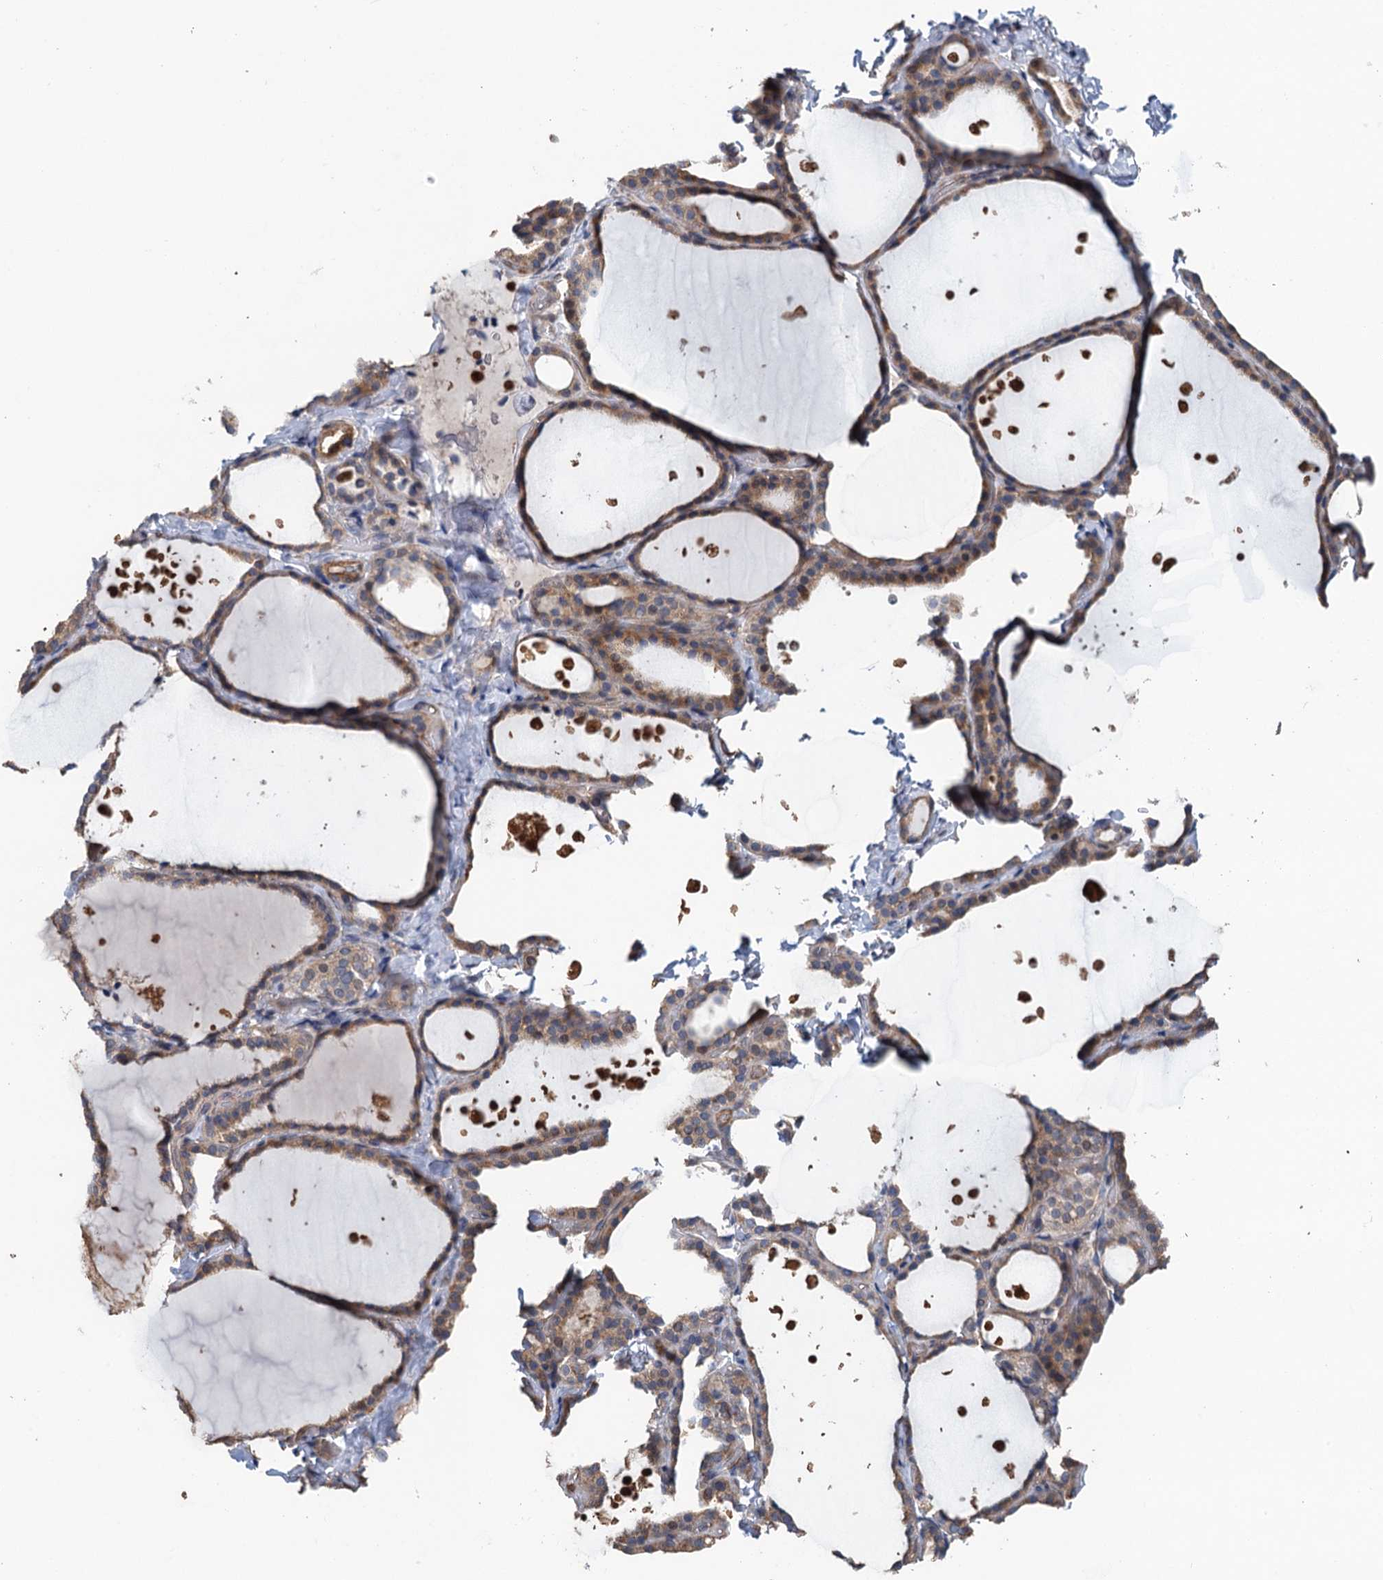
{"staining": {"intensity": "moderate", "quantity": ">75%", "location": "cytoplasmic/membranous"}, "tissue": "thyroid gland", "cell_type": "Glandular cells", "image_type": "normal", "snomed": [{"axis": "morphology", "description": "Normal tissue, NOS"}, {"axis": "topography", "description": "Thyroid gland"}], "caption": "IHC (DAB (3,3'-diaminobenzidine)) staining of benign thyroid gland displays moderate cytoplasmic/membranous protein staining in approximately >75% of glandular cells. The staining was performed using DAB to visualize the protein expression in brown, while the nuclei were stained in blue with hematoxylin (Magnification: 20x).", "gene": "MEAK7", "patient": {"sex": "female", "age": 44}}